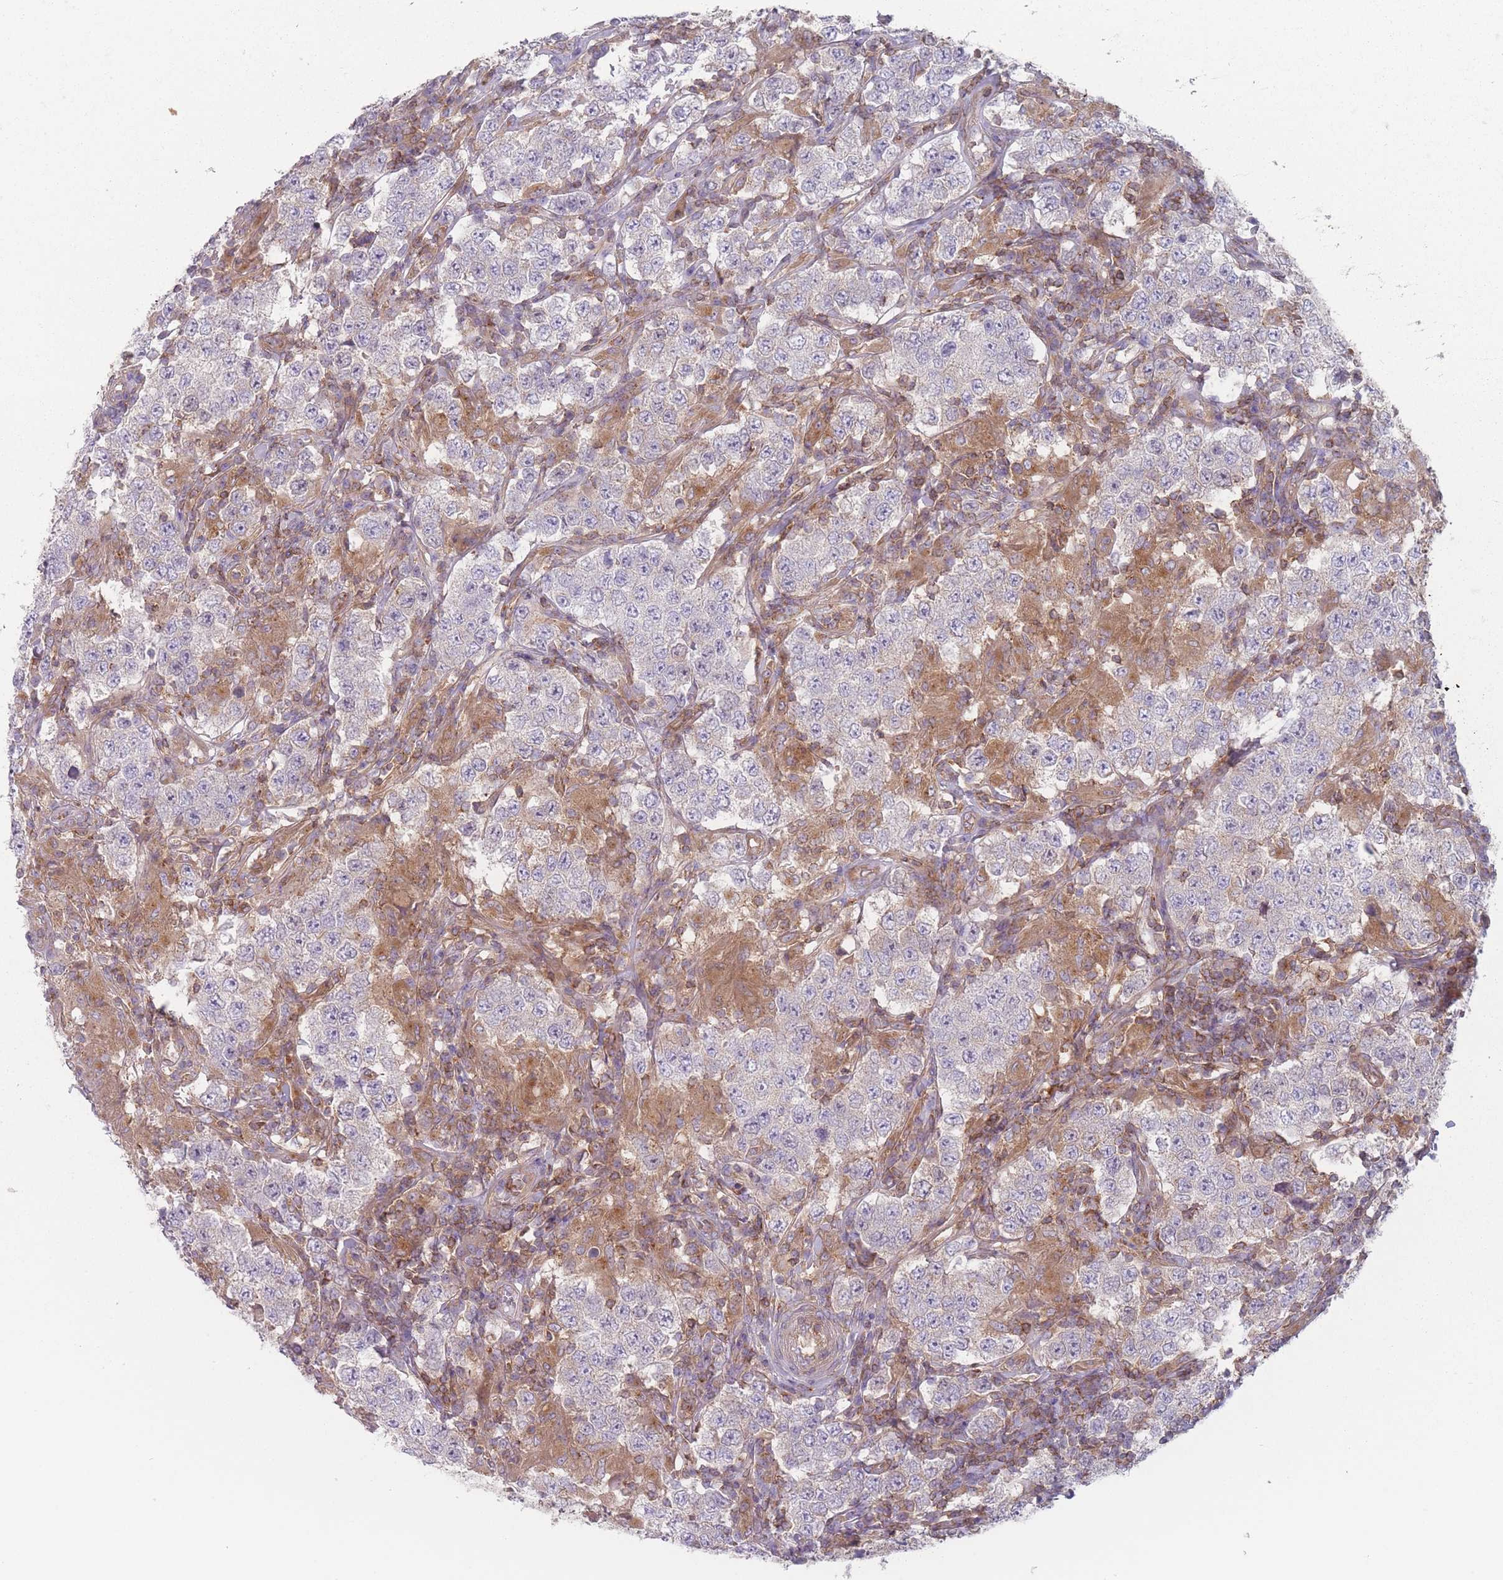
{"staining": {"intensity": "negative", "quantity": "none", "location": "none"}, "tissue": "testis cancer", "cell_type": "Tumor cells", "image_type": "cancer", "snomed": [{"axis": "morphology", "description": "Seminoma, NOS"}, {"axis": "morphology", "description": "Carcinoma, Embryonal, NOS"}, {"axis": "topography", "description": "Testis"}], "caption": "This is an immunohistochemistry image of testis cancer (seminoma). There is no expression in tumor cells.", "gene": "HSBP1L1", "patient": {"sex": "male", "age": 41}}